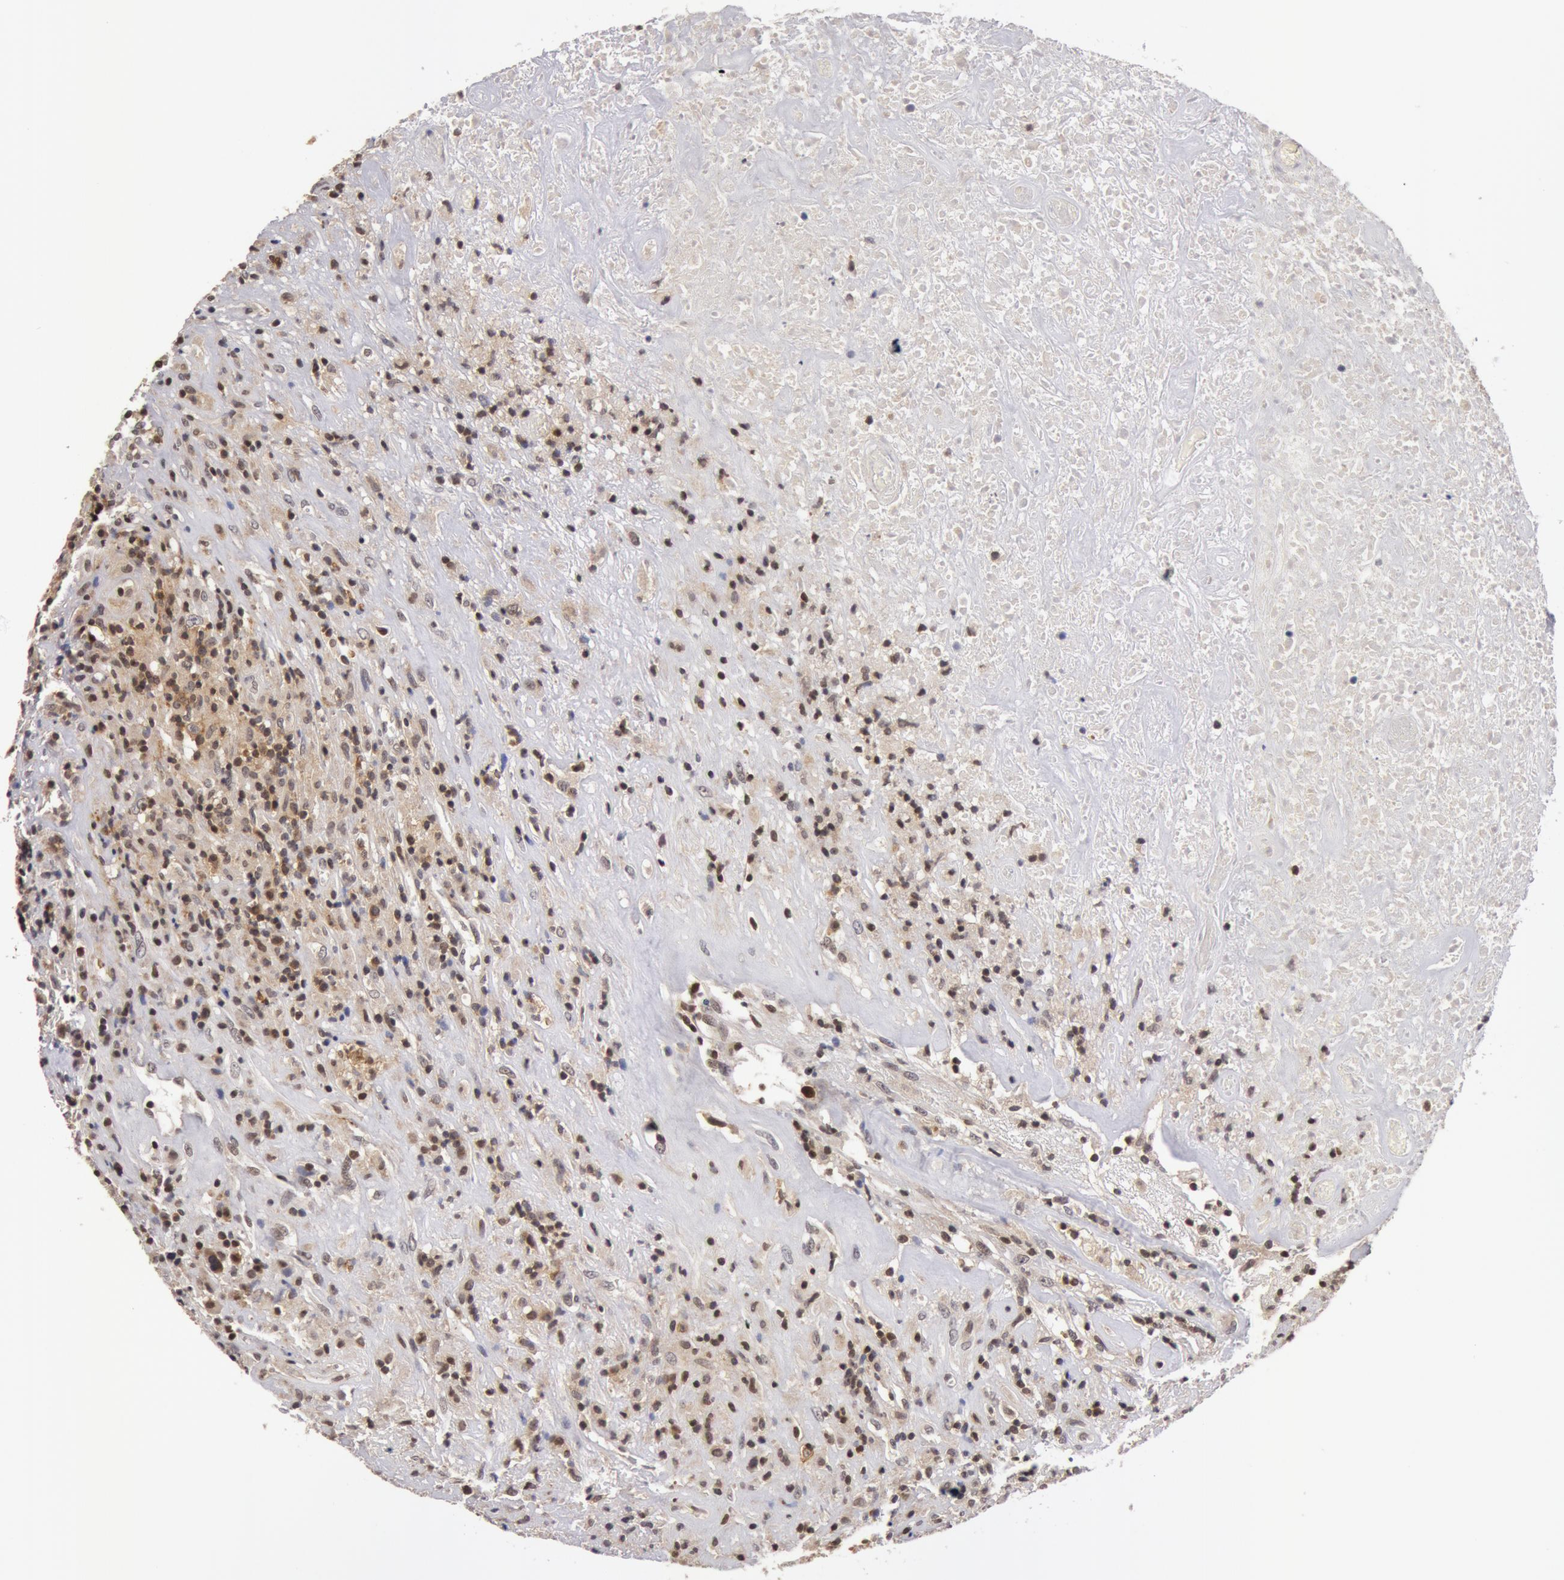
{"staining": {"intensity": "weak", "quantity": "25%-75%", "location": "cytoplasmic/membranous,nuclear"}, "tissue": "lymphoma", "cell_type": "Tumor cells", "image_type": "cancer", "snomed": [{"axis": "morphology", "description": "Hodgkin's disease, NOS"}, {"axis": "topography", "description": "Lymph node"}], "caption": "An IHC histopathology image of tumor tissue is shown. Protein staining in brown highlights weak cytoplasmic/membranous and nuclear positivity in Hodgkin's disease within tumor cells.", "gene": "ZNF350", "patient": {"sex": "male", "age": 46}}